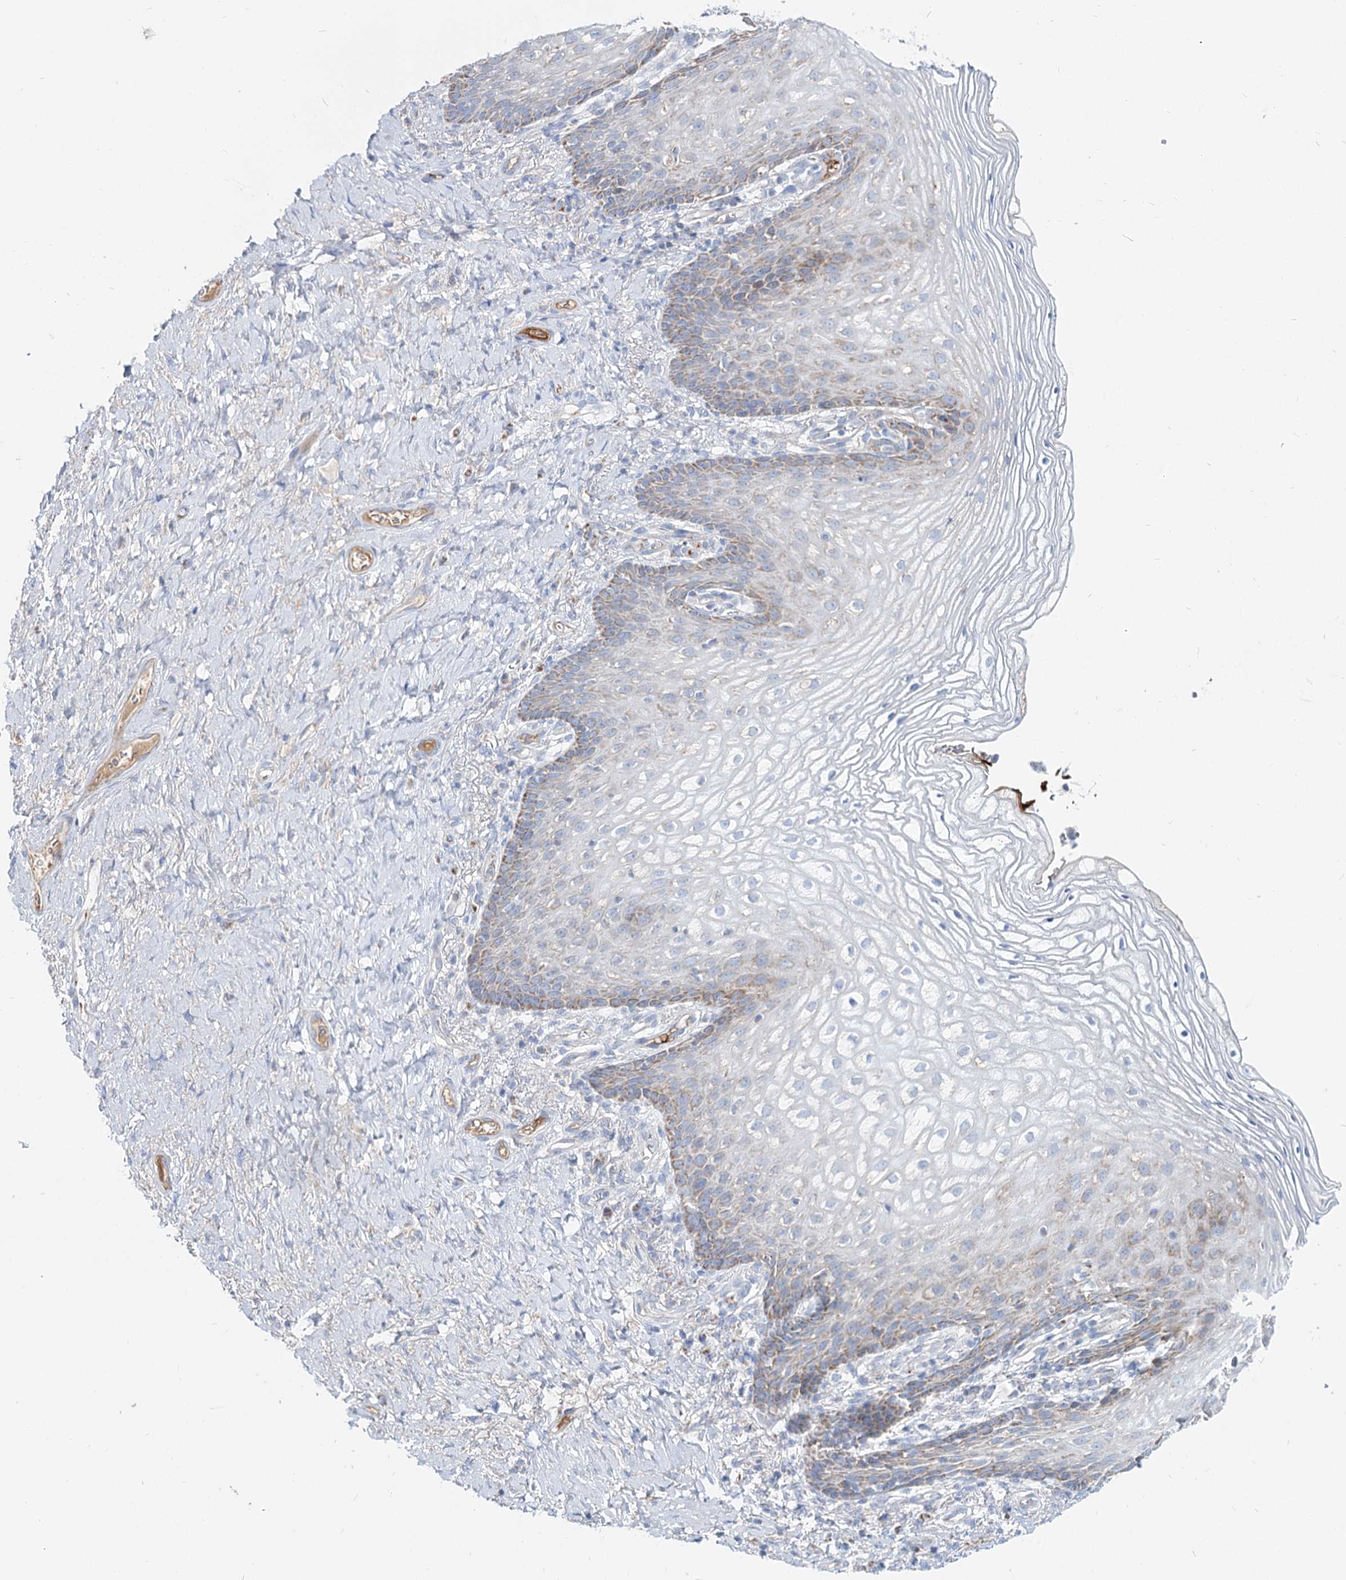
{"staining": {"intensity": "moderate", "quantity": "<25%", "location": "cytoplasmic/membranous"}, "tissue": "vagina", "cell_type": "Squamous epithelial cells", "image_type": "normal", "snomed": [{"axis": "morphology", "description": "Normal tissue, NOS"}, {"axis": "topography", "description": "Vagina"}], "caption": "IHC of benign human vagina displays low levels of moderate cytoplasmic/membranous staining in approximately <25% of squamous epithelial cells.", "gene": "MCCC2", "patient": {"sex": "female", "age": 60}}